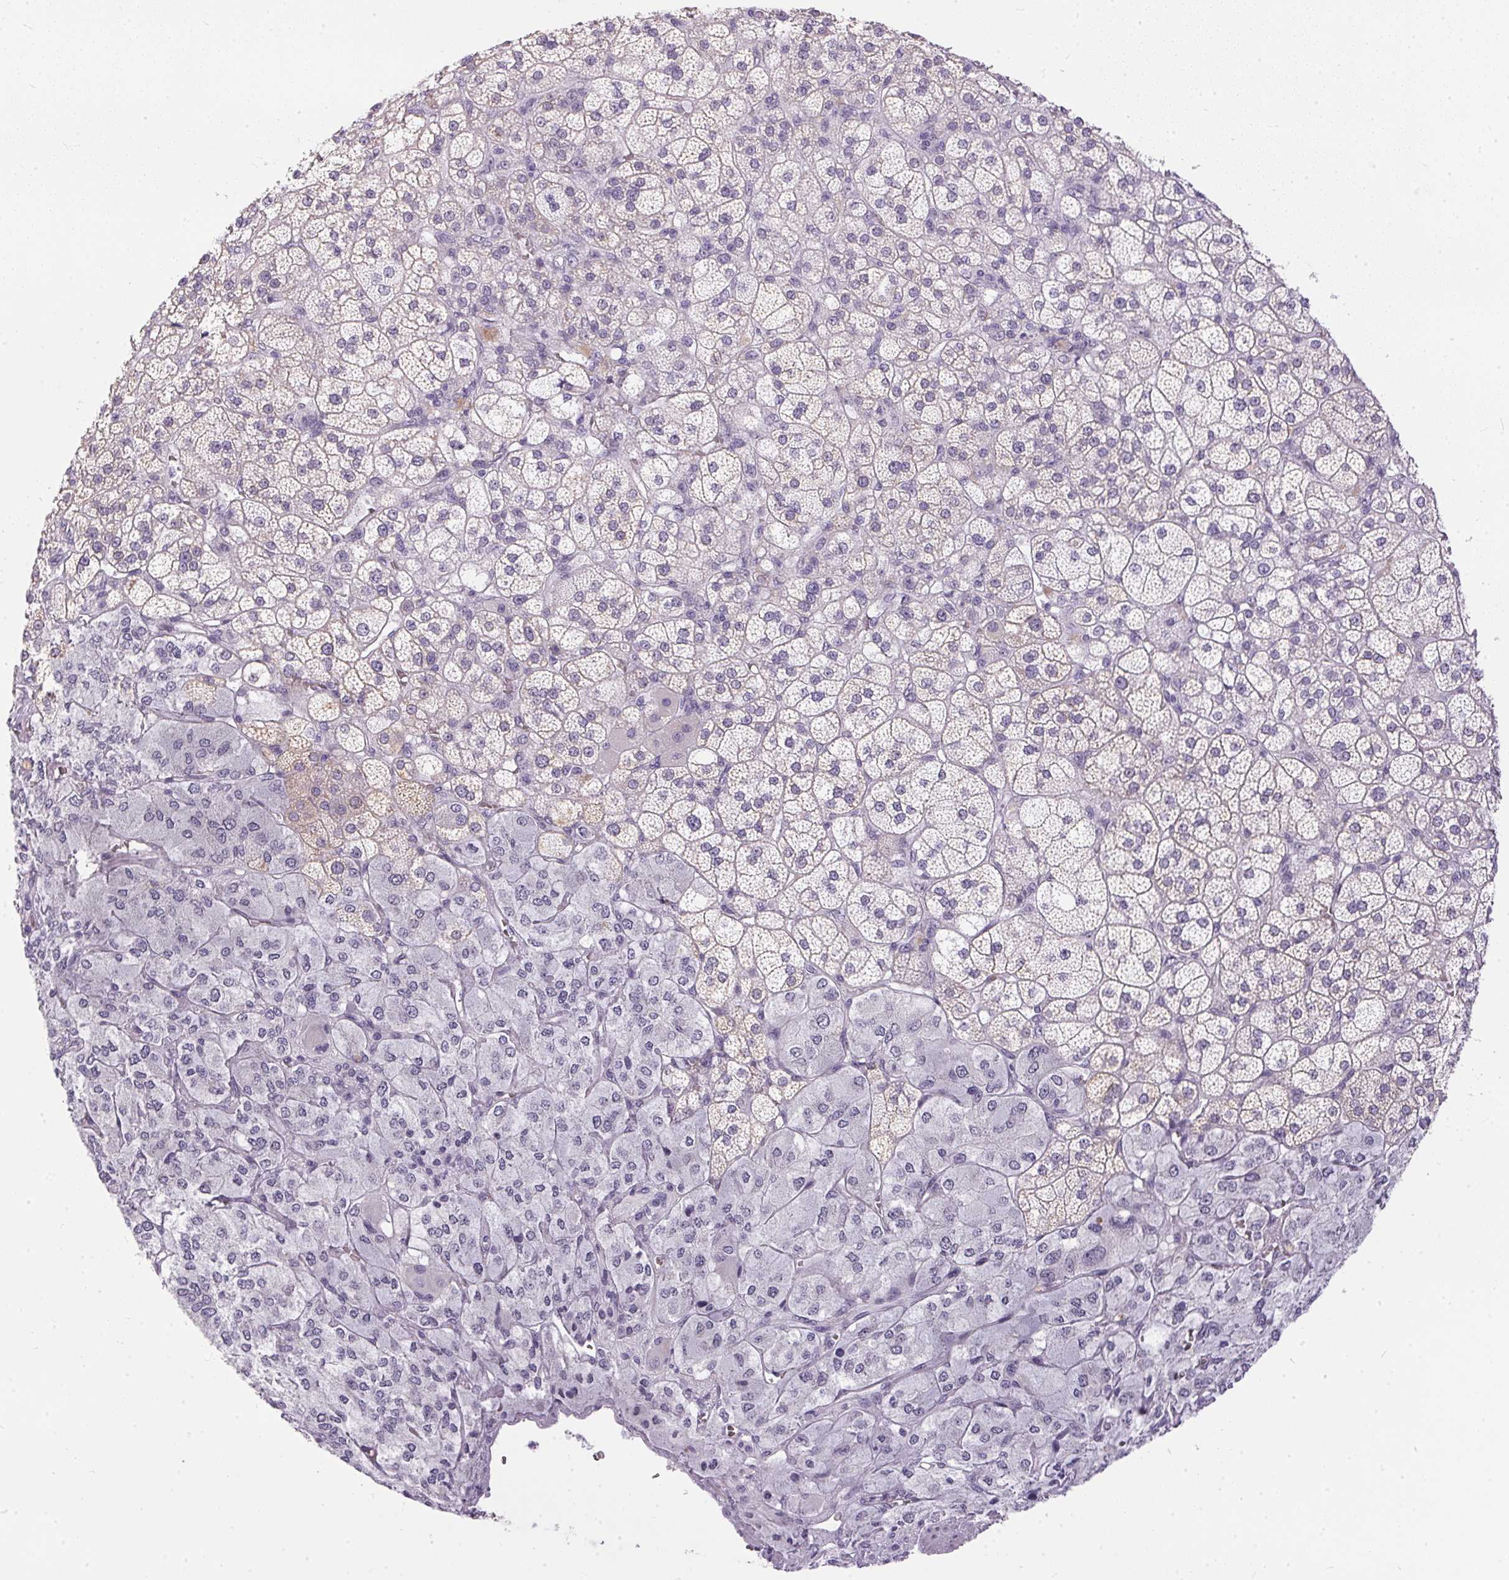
{"staining": {"intensity": "weak", "quantity": "25%-75%", "location": "cytoplasmic/membranous"}, "tissue": "adrenal gland", "cell_type": "Glandular cells", "image_type": "normal", "snomed": [{"axis": "morphology", "description": "Normal tissue, NOS"}, {"axis": "topography", "description": "Adrenal gland"}], "caption": "Approximately 25%-75% of glandular cells in benign adrenal gland demonstrate weak cytoplasmic/membranous protein expression as visualized by brown immunohistochemical staining.", "gene": "GBP6", "patient": {"sex": "female", "age": 60}}